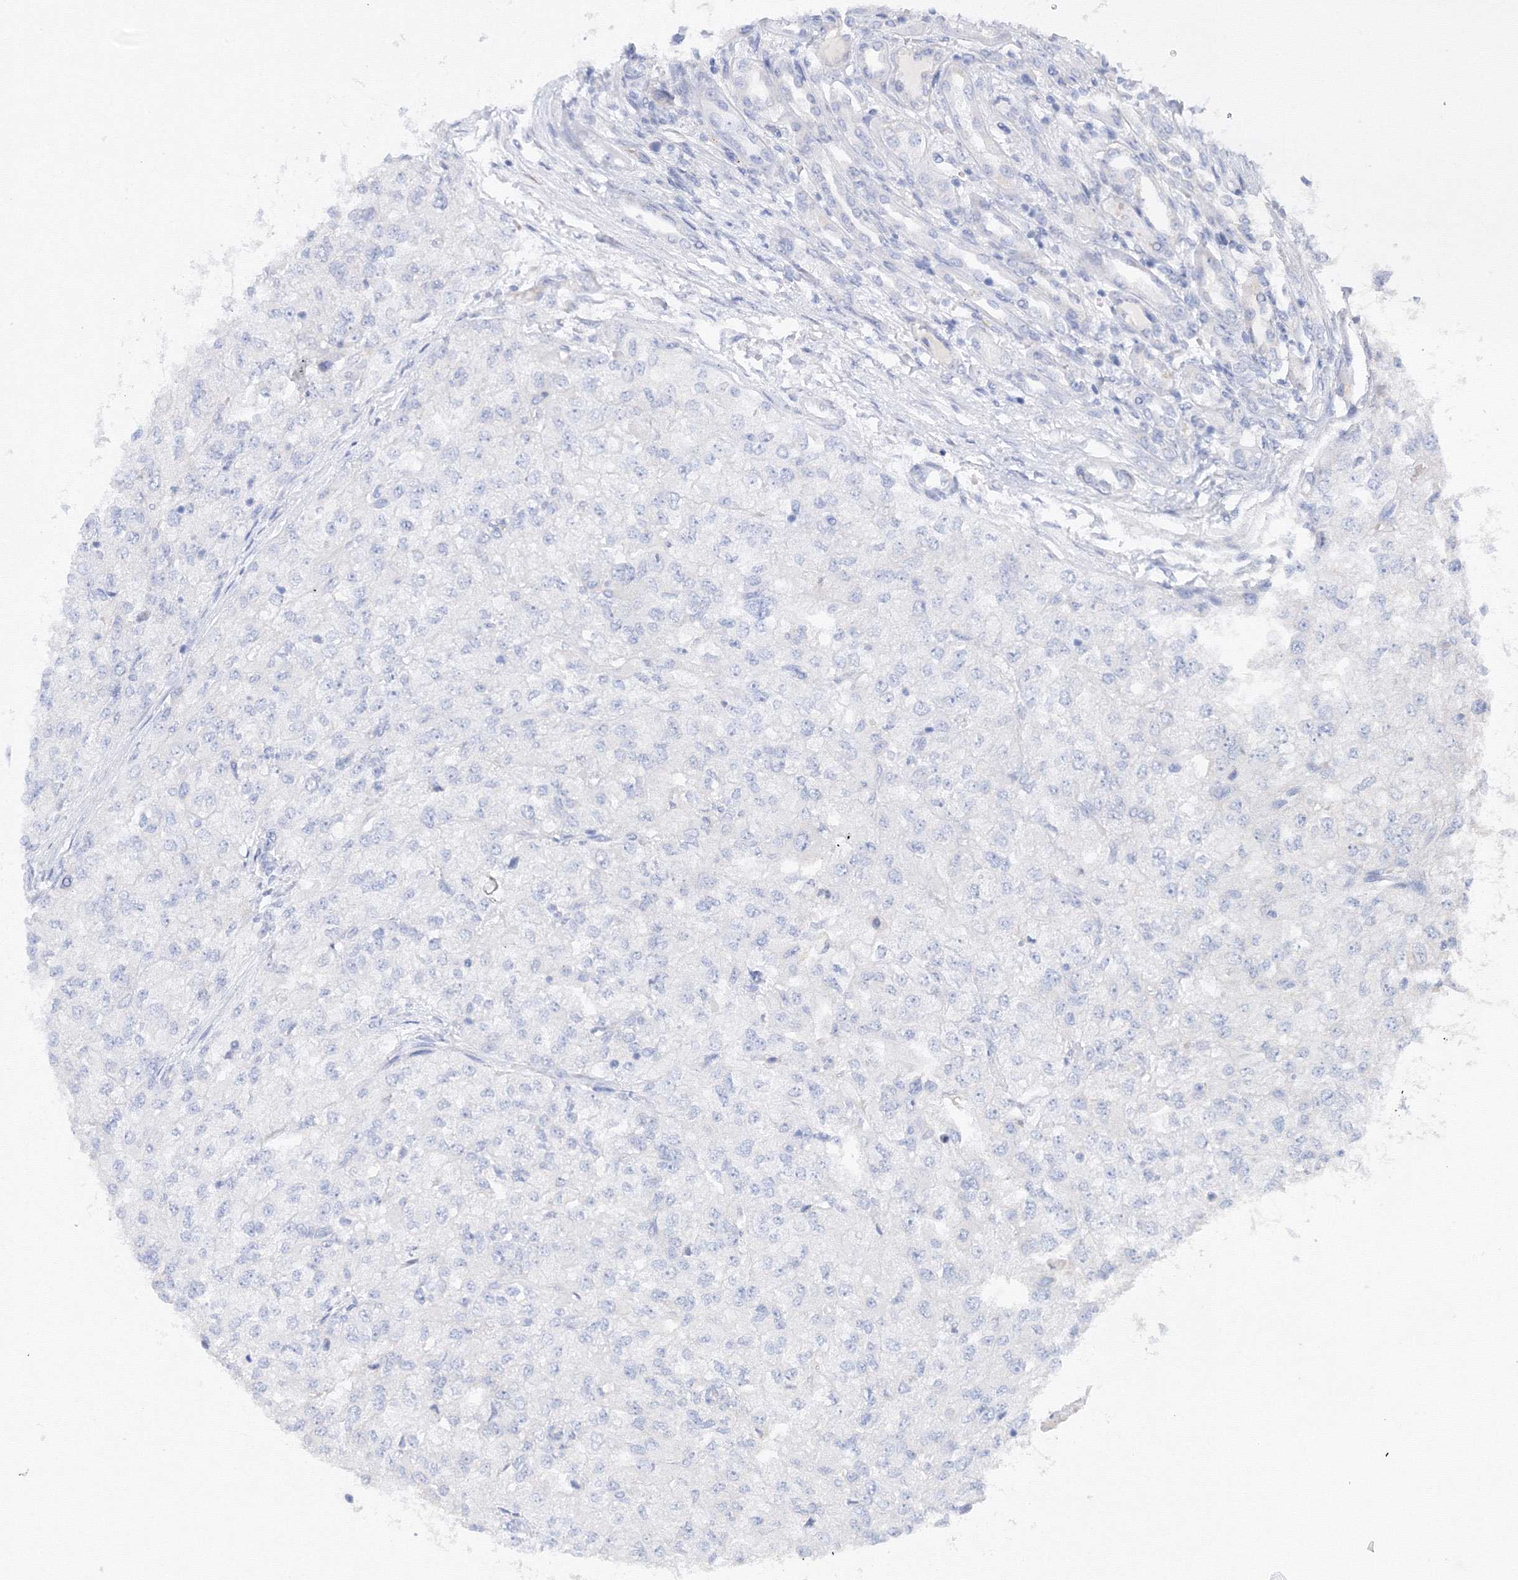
{"staining": {"intensity": "negative", "quantity": "none", "location": "none"}, "tissue": "renal cancer", "cell_type": "Tumor cells", "image_type": "cancer", "snomed": [{"axis": "morphology", "description": "Adenocarcinoma, NOS"}, {"axis": "topography", "description": "Kidney"}], "caption": "An immunohistochemistry micrograph of renal cancer (adenocarcinoma) is shown. There is no staining in tumor cells of renal cancer (adenocarcinoma).", "gene": "TAMM41", "patient": {"sex": "female", "age": 54}}